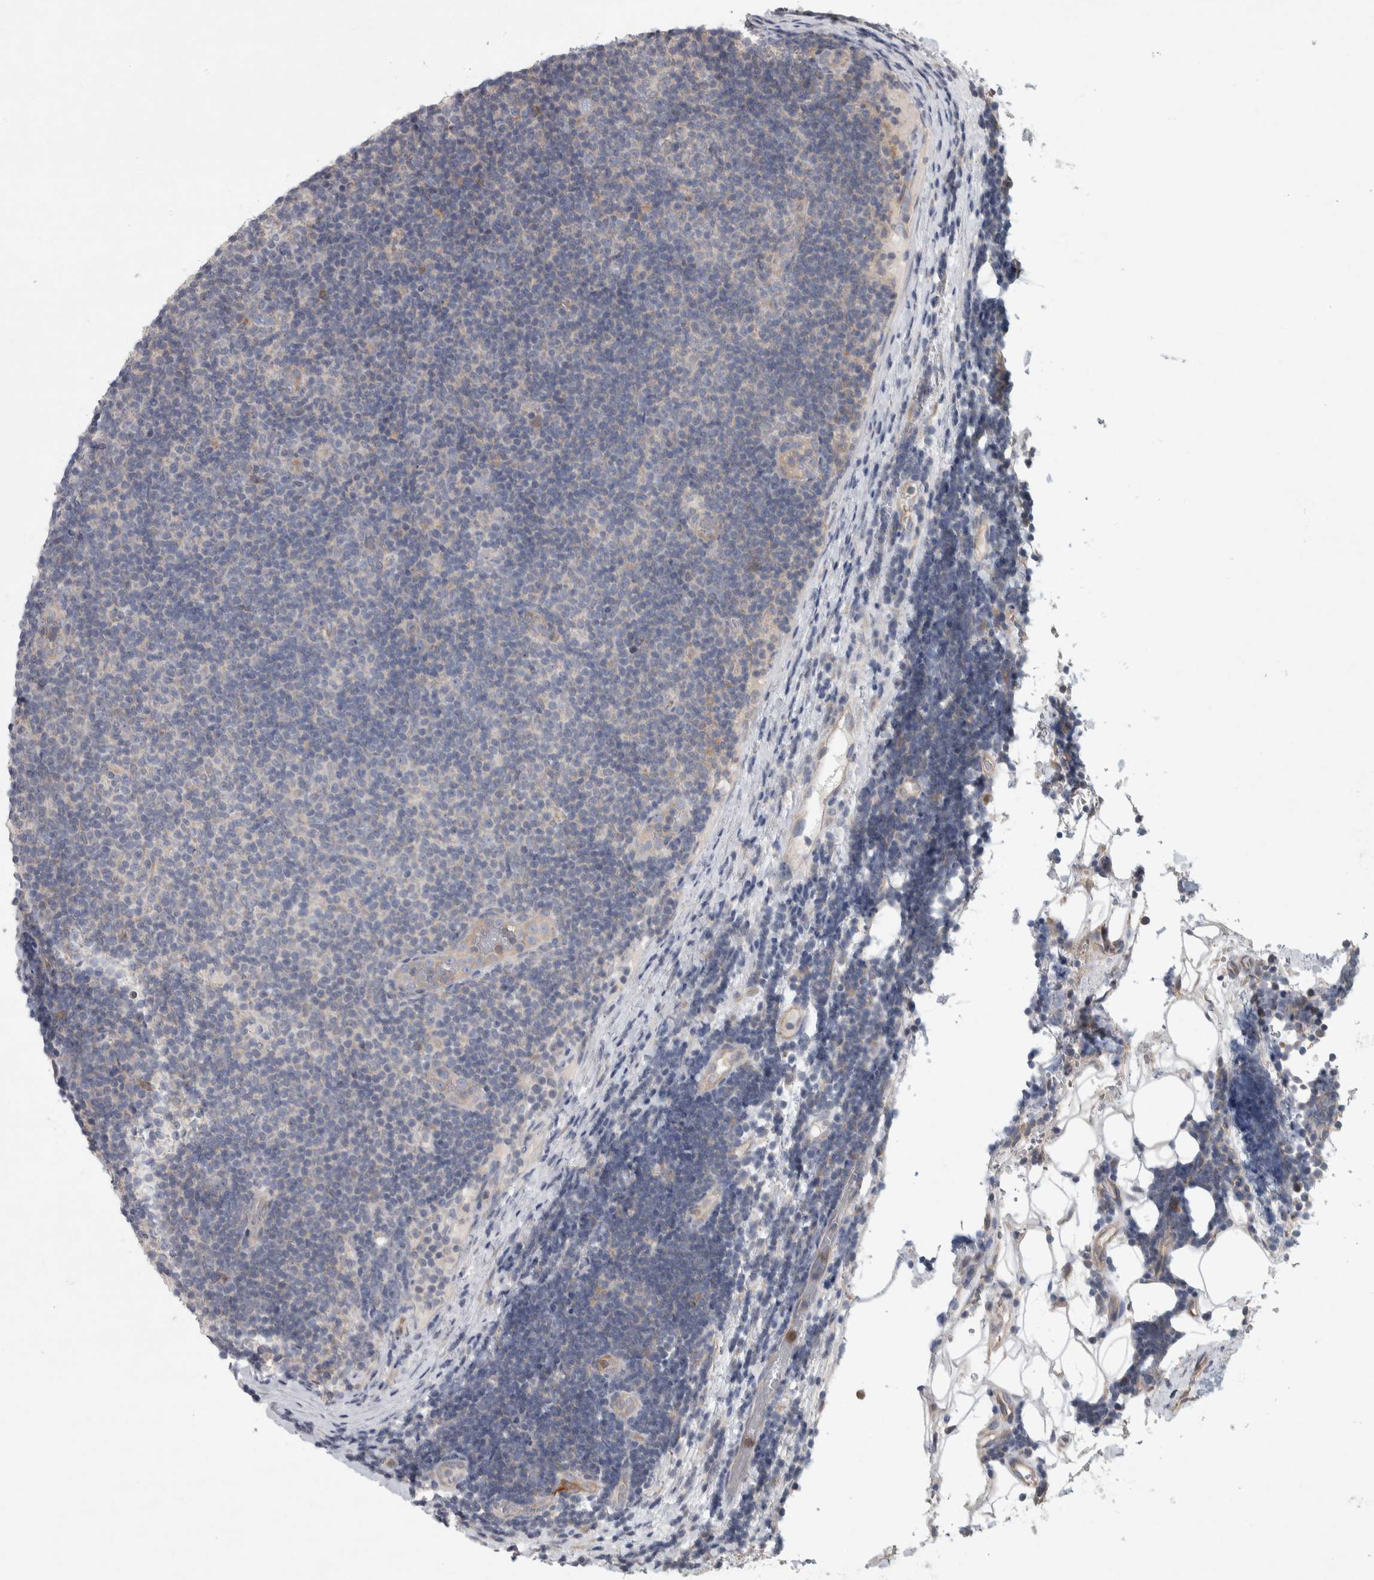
{"staining": {"intensity": "negative", "quantity": "none", "location": "none"}, "tissue": "lymphoma", "cell_type": "Tumor cells", "image_type": "cancer", "snomed": [{"axis": "morphology", "description": "Malignant lymphoma, non-Hodgkin's type, Low grade"}, {"axis": "topography", "description": "Lymph node"}], "caption": "A high-resolution image shows immunohistochemistry staining of low-grade malignant lymphoma, non-Hodgkin's type, which exhibits no significant positivity in tumor cells.", "gene": "SRP68", "patient": {"sex": "male", "age": 83}}